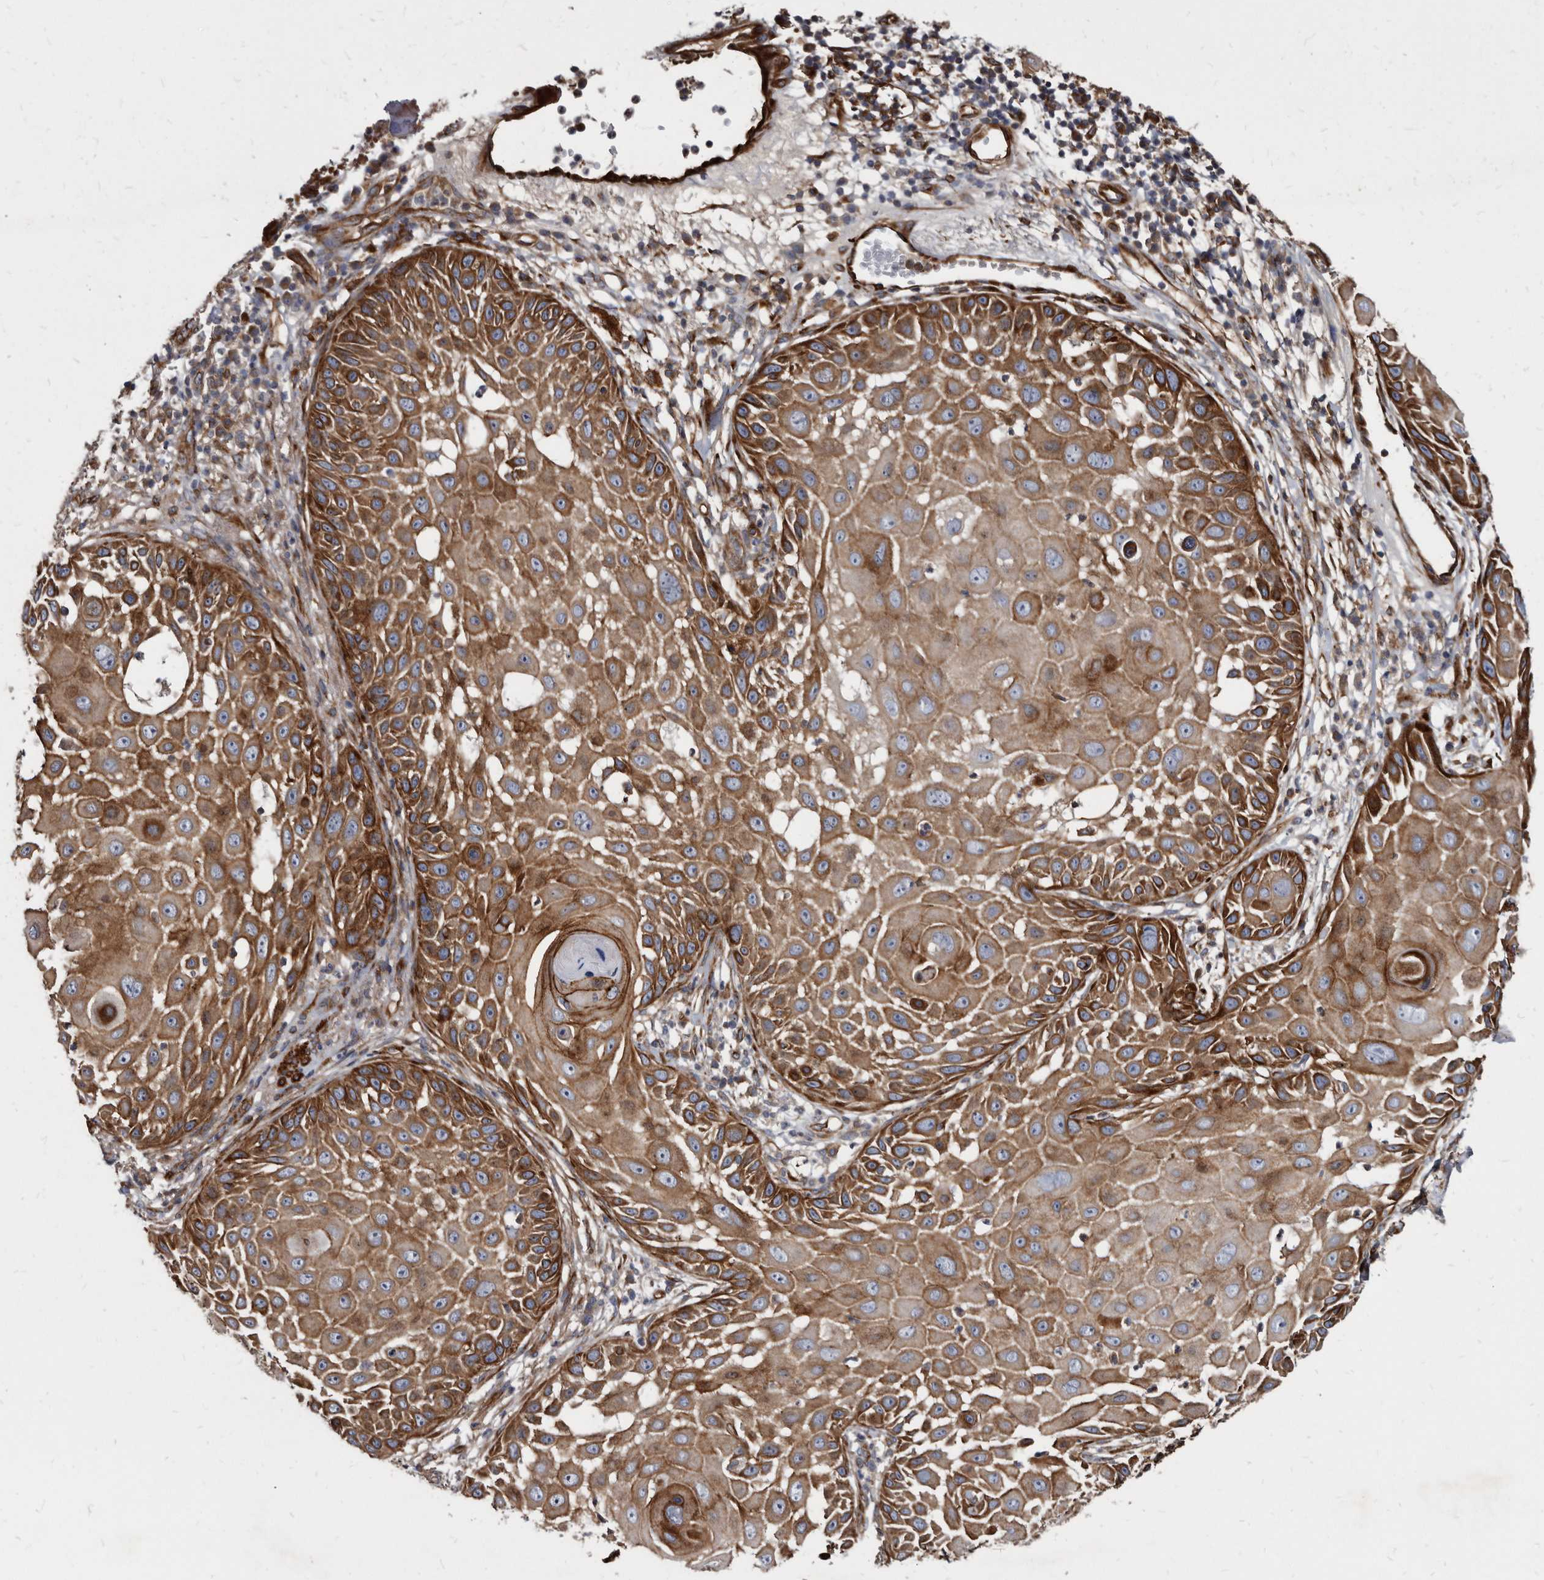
{"staining": {"intensity": "strong", "quantity": ">75%", "location": "cytoplasmic/membranous"}, "tissue": "skin cancer", "cell_type": "Tumor cells", "image_type": "cancer", "snomed": [{"axis": "morphology", "description": "Squamous cell carcinoma, NOS"}, {"axis": "topography", "description": "Skin"}], "caption": "Strong cytoplasmic/membranous staining for a protein is seen in approximately >75% of tumor cells of squamous cell carcinoma (skin) using immunohistochemistry.", "gene": "KCTD20", "patient": {"sex": "female", "age": 44}}